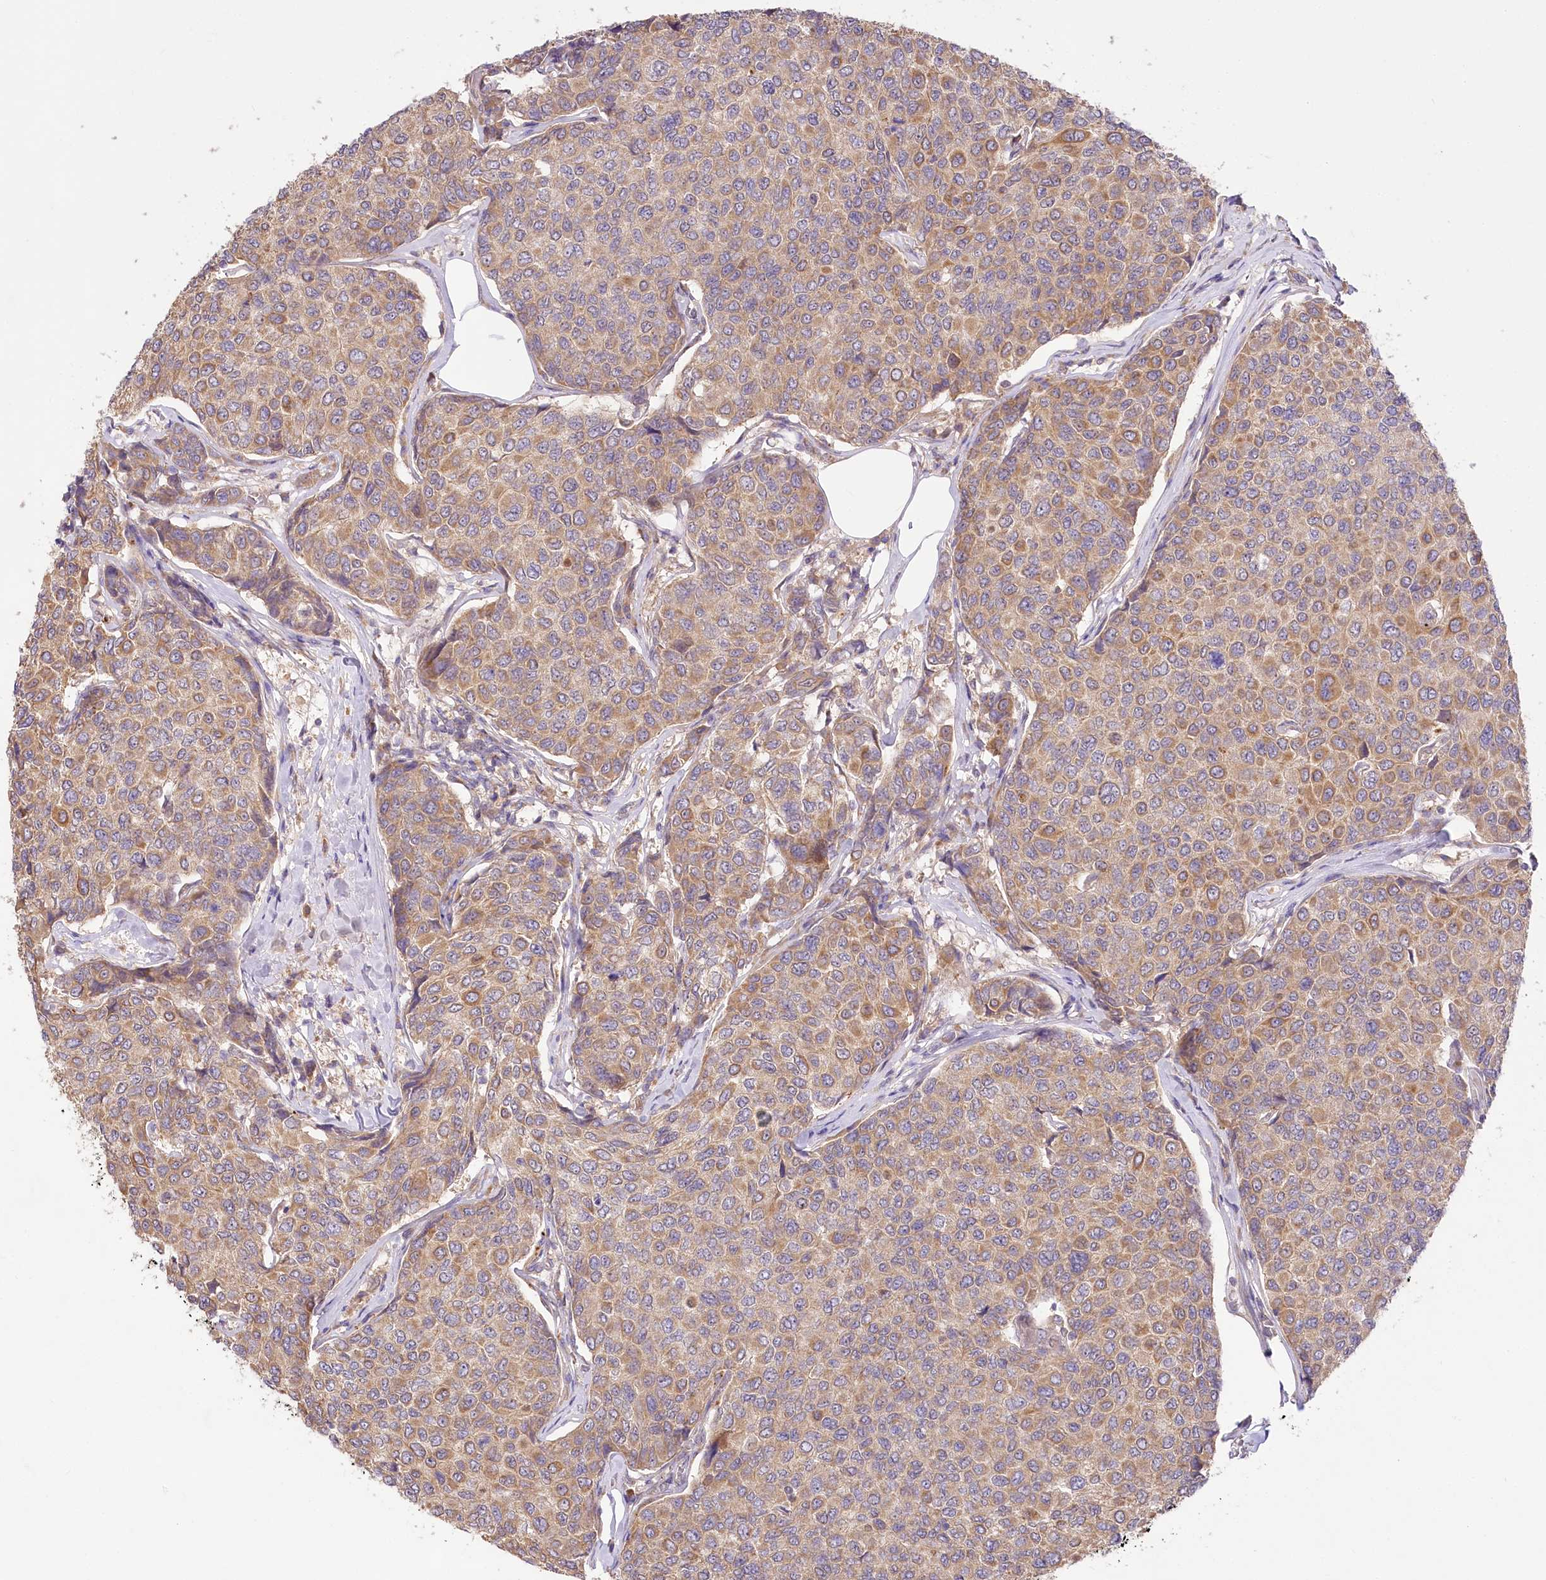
{"staining": {"intensity": "moderate", "quantity": ">75%", "location": "cytoplasmic/membranous"}, "tissue": "breast cancer", "cell_type": "Tumor cells", "image_type": "cancer", "snomed": [{"axis": "morphology", "description": "Duct carcinoma"}, {"axis": "topography", "description": "Breast"}], "caption": "Intraductal carcinoma (breast) was stained to show a protein in brown. There is medium levels of moderate cytoplasmic/membranous expression in approximately >75% of tumor cells.", "gene": "PYROXD1", "patient": {"sex": "female", "age": 55}}